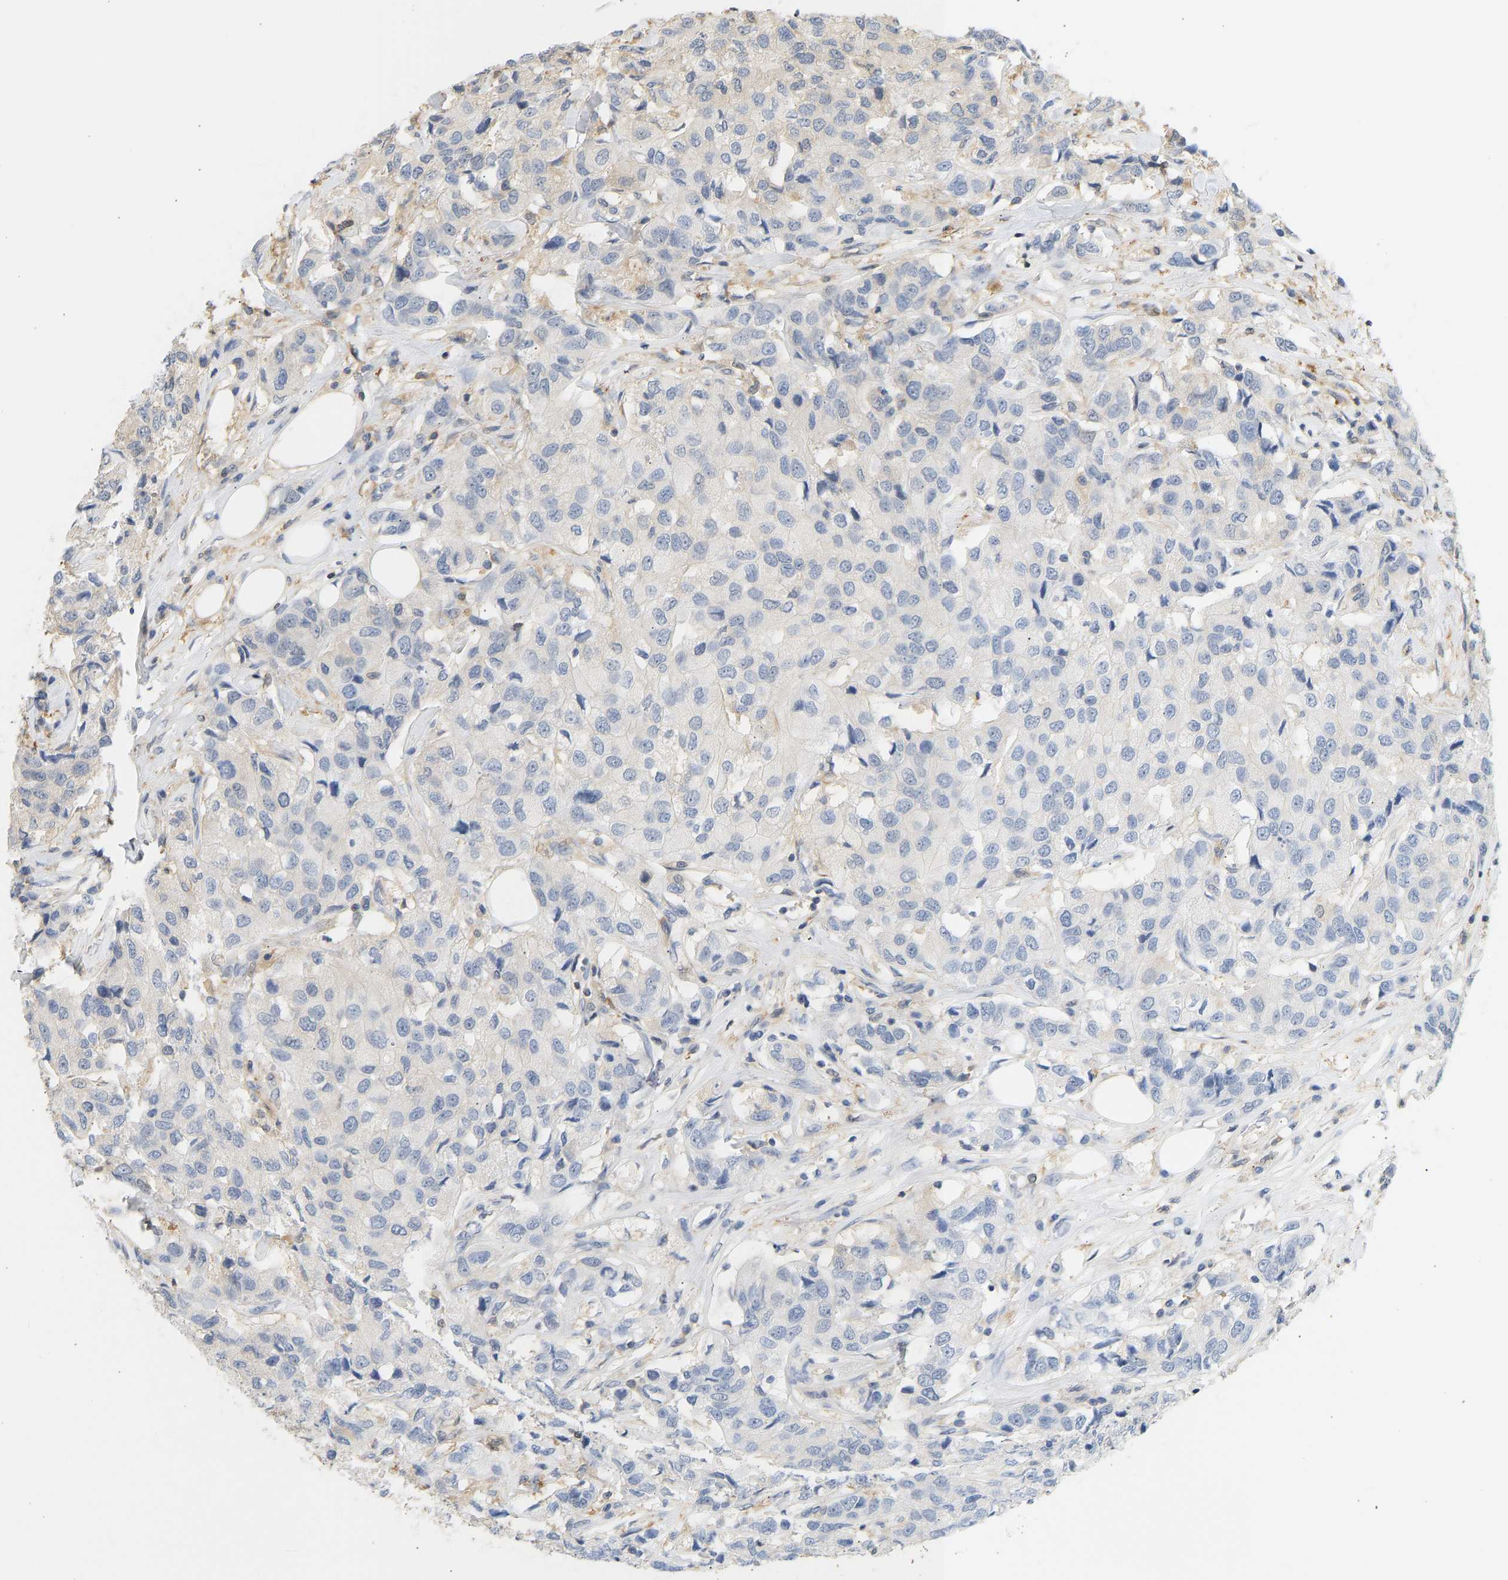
{"staining": {"intensity": "weak", "quantity": "<25%", "location": "cytoplasmic/membranous"}, "tissue": "breast cancer", "cell_type": "Tumor cells", "image_type": "cancer", "snomed": [{"axis": "morphology", "description": "Duct carcinoma"}, {"axis": "topography", "description": "Breast"}], "caption": "This histopathology image is of breast cancer (intraductal carcinoma) stained with IHC to label a protein in brown with the nuclei are counter-stained blue. There is no staining in tumor cells.", "gene": "ENO1", "patient": {"sex": "female", "age": 80}}